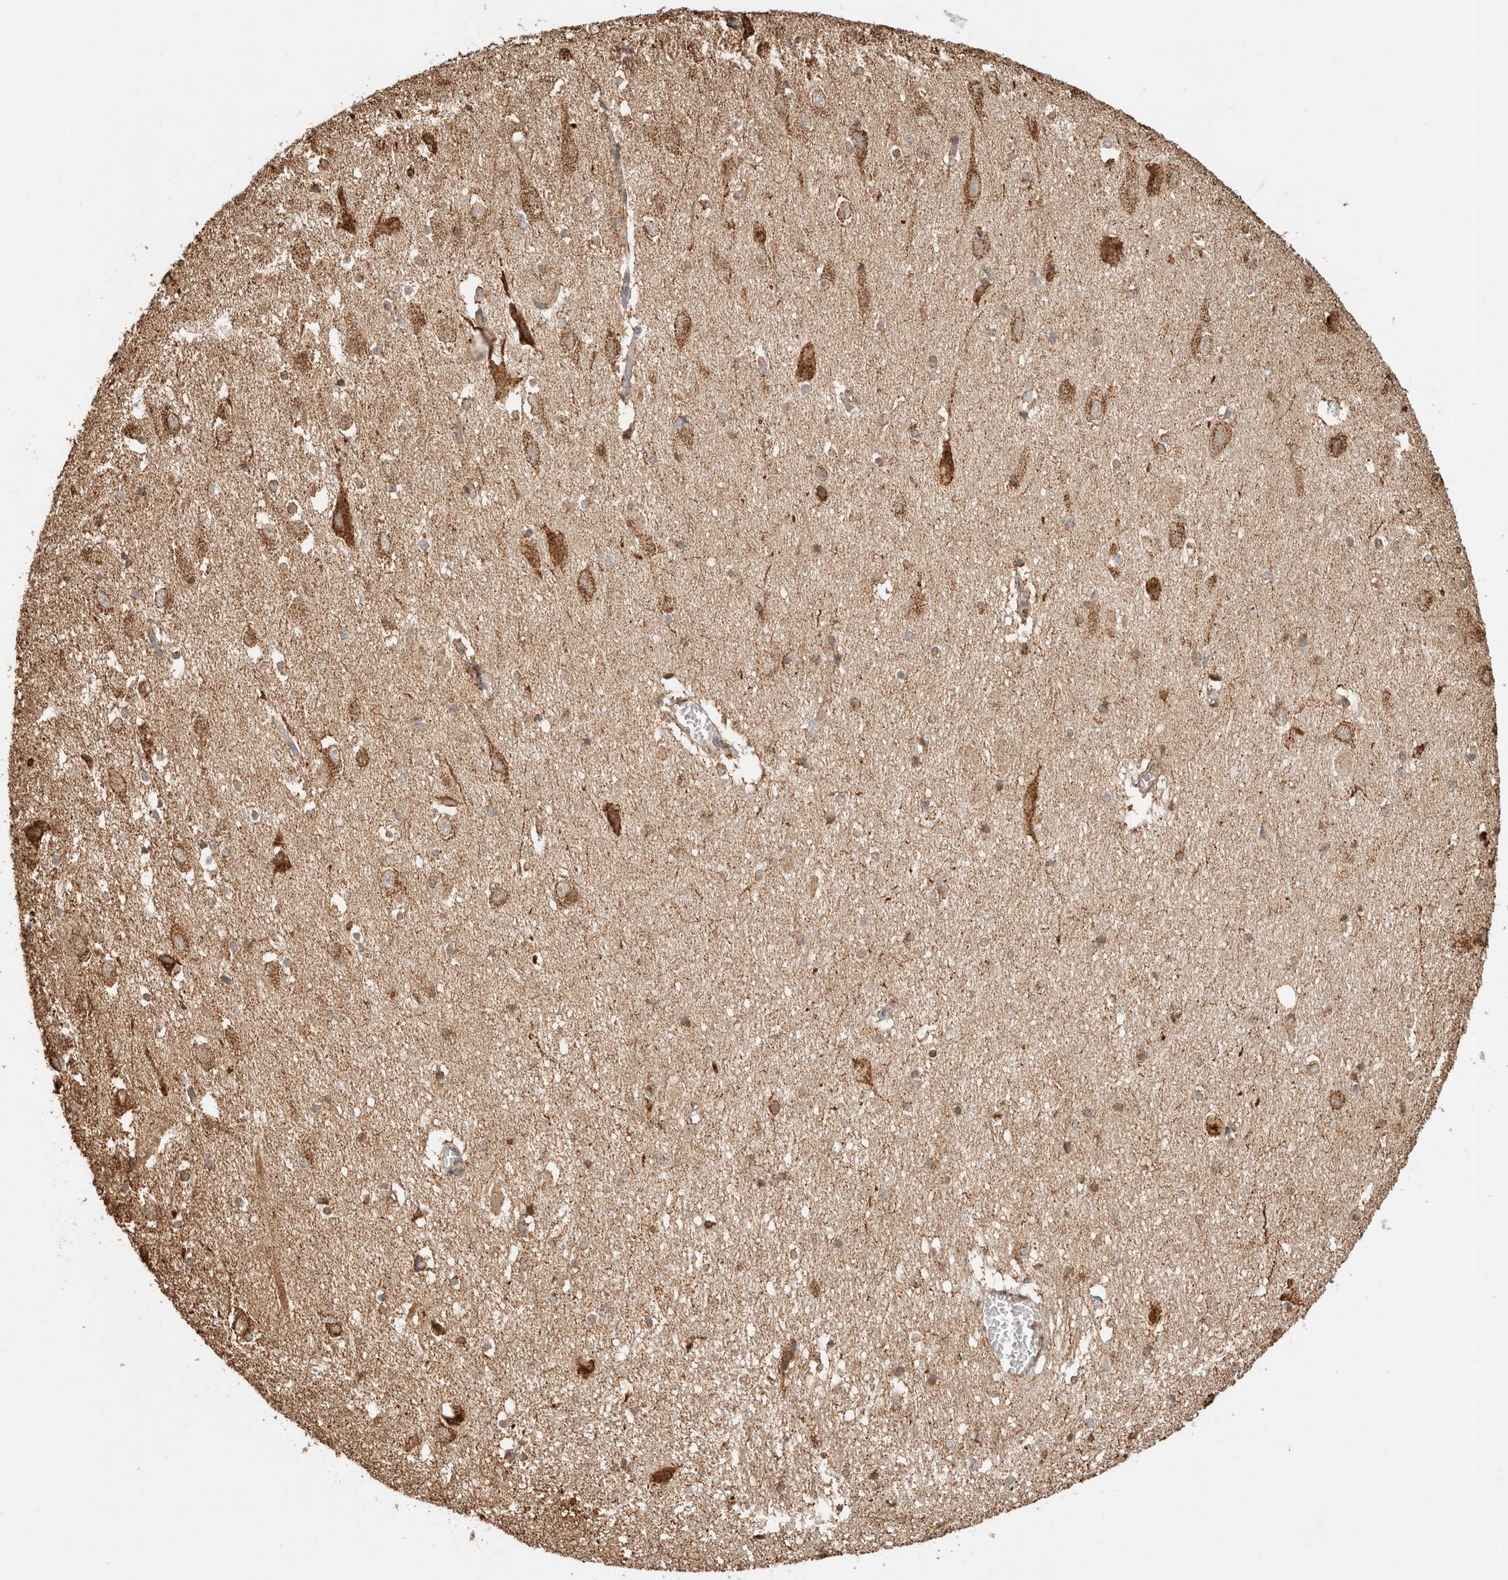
{"staining": {"intensity": "moderate", "quantity": "<25%", "location": "cytoplasmic/membranous"}, "tissue": "hippocampus", "cell_type": "Glial cells", "image_type": "normal", "snomed": [{"axis": "morphology", "description": "Normal tissue, NOS"}, {"axis": "topography", "description": "Hippocampus"}], "caption": "Immunohistochemistry (IHC) image of unremarkable hippocampus: human hippocampus stained using IHC displays low levels of moderate protein expression localized specifically in the cytoplasmic/membranous of glial cells, appearing as a cytoplasmic/membranous brown color.", "gene": "SDC2", "patient": {"sex": "female", "age": 19}}